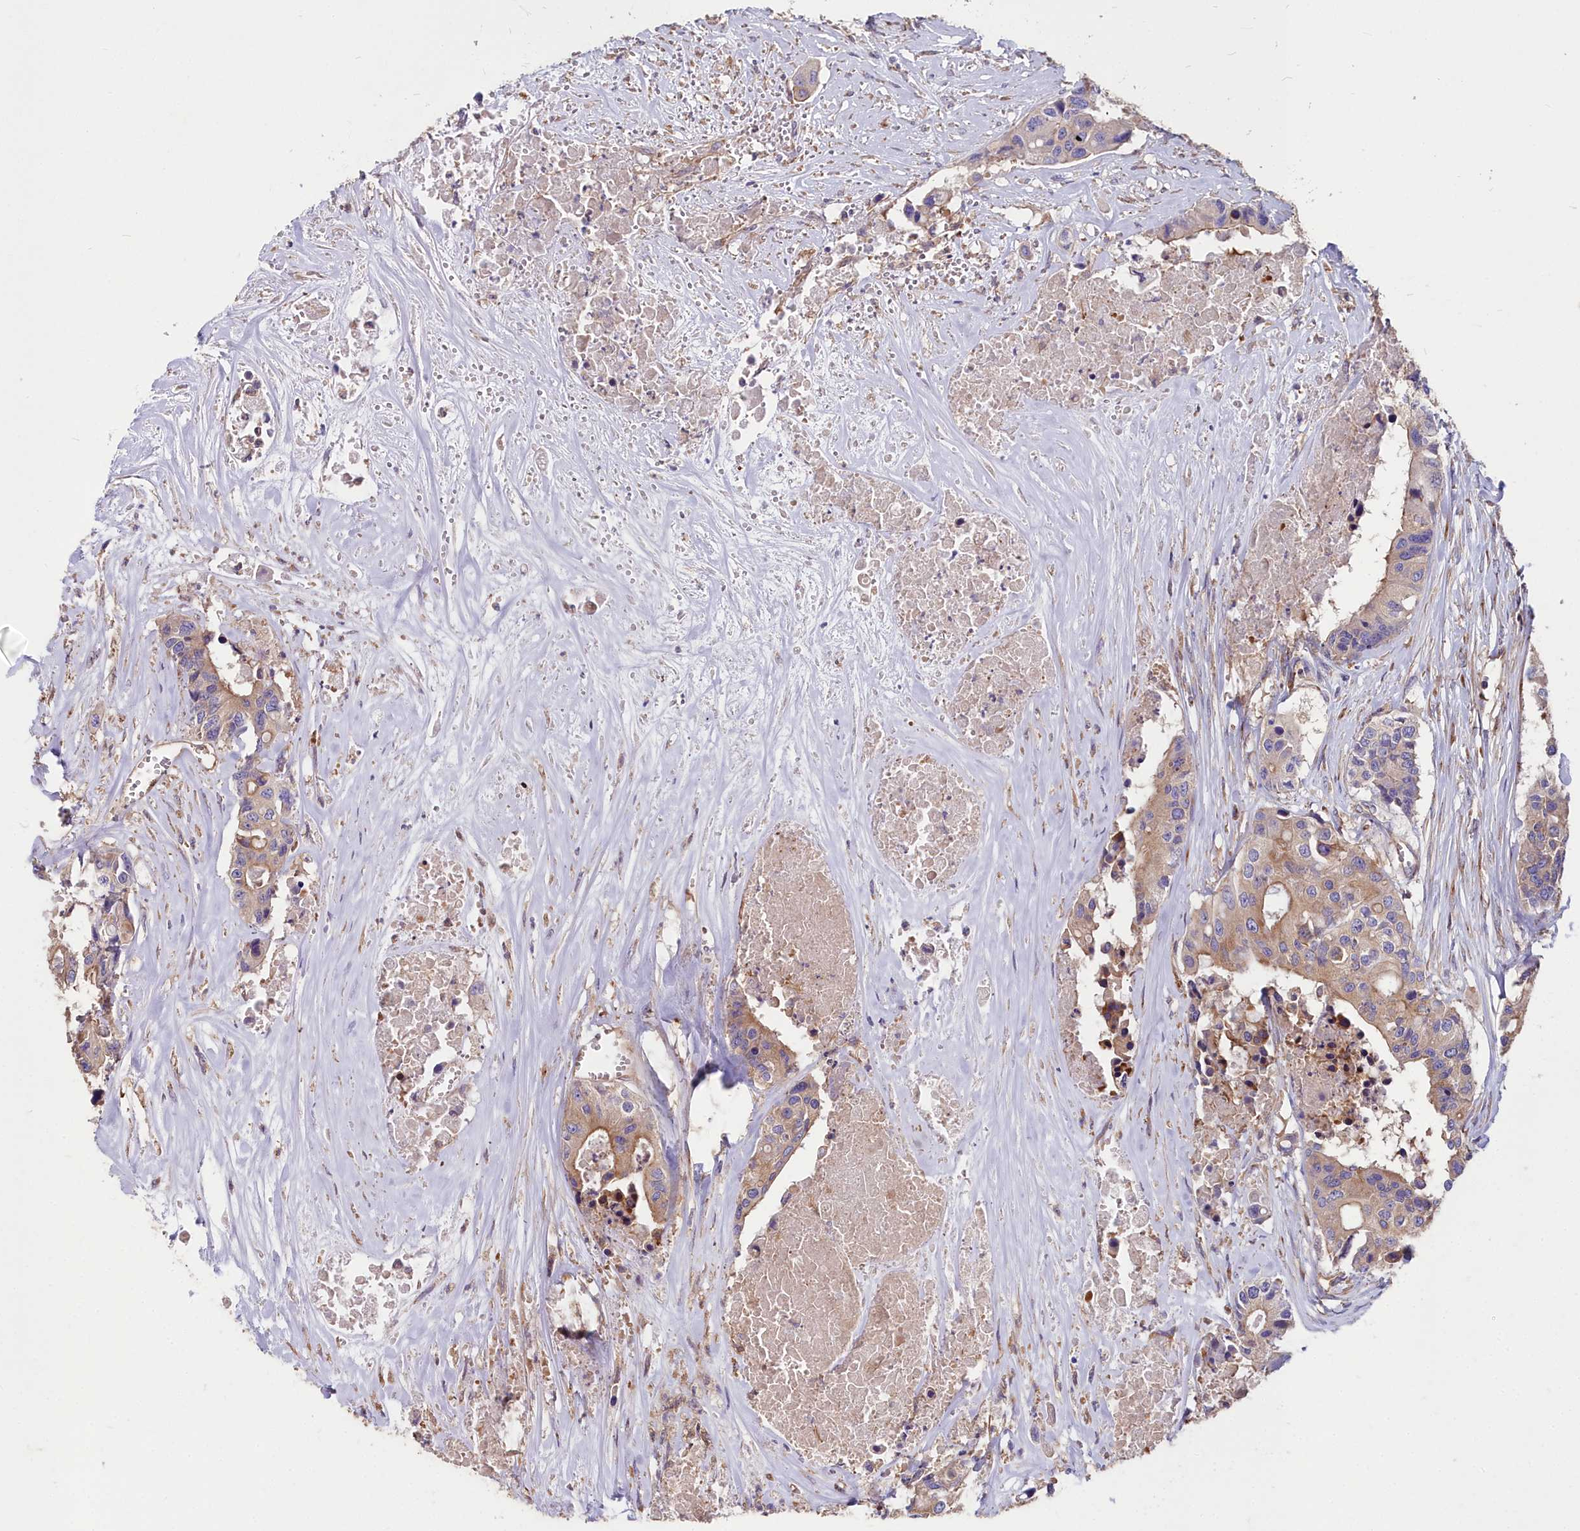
{"staining": {"intensity": "moderate", "quantity": "<25%", "location": "cytoplasmic/membranous"}, "tissue": "colorectal cancer", "cell_type": "Tumor cells", "image_type": "cancer", "snomed": [{"axis": "morphology", "description": "Adenocarcinoma, NOS"}, {"axis": "topography", "description": "Colon"}], "caption": "A low amount of moderate cytoplasmic/membranous expression is appreciated in approximately <25% of tumor cells in colorectal cancer tissue.", "gene": "DCTN3", "patient": {"sex": "male", "age": 77}}